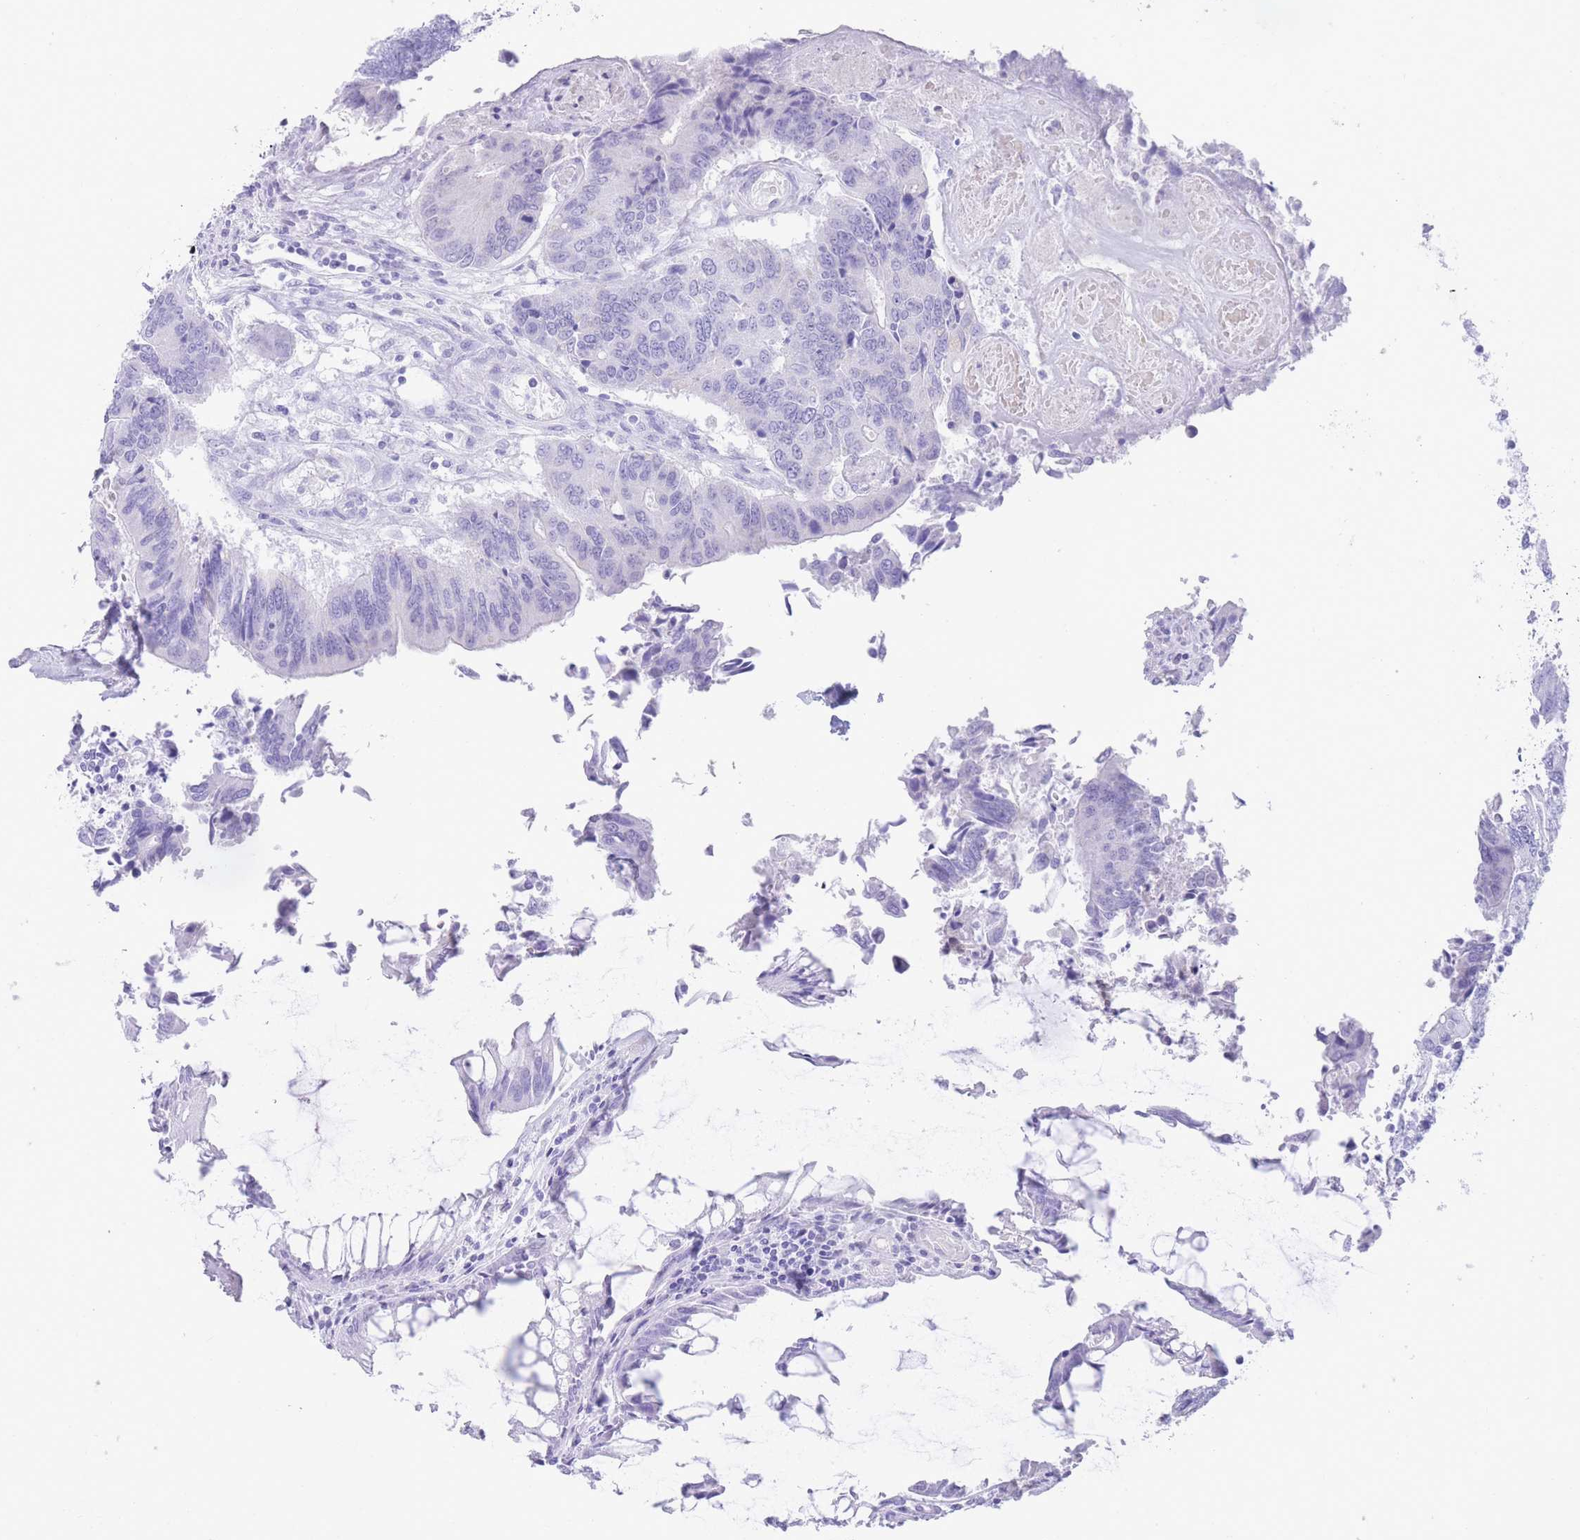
{"staining": {"intensity": "negative", "quantity": "none", "location": "none"}, "tissue": "colorectal cancer", "cell_type": "Tumor cells", "image_type": "cancer", "snomed": [{"axis": "morphology", "description": "Adenocarcinoma, NOS"}, {"axis": "topography", "description": "Colon"}], "caption": "Tumor cells show no significant protein staining in colorectal cancer.", "gene": "ELOA2", "patient": {"sex": "female", "age": 67}}